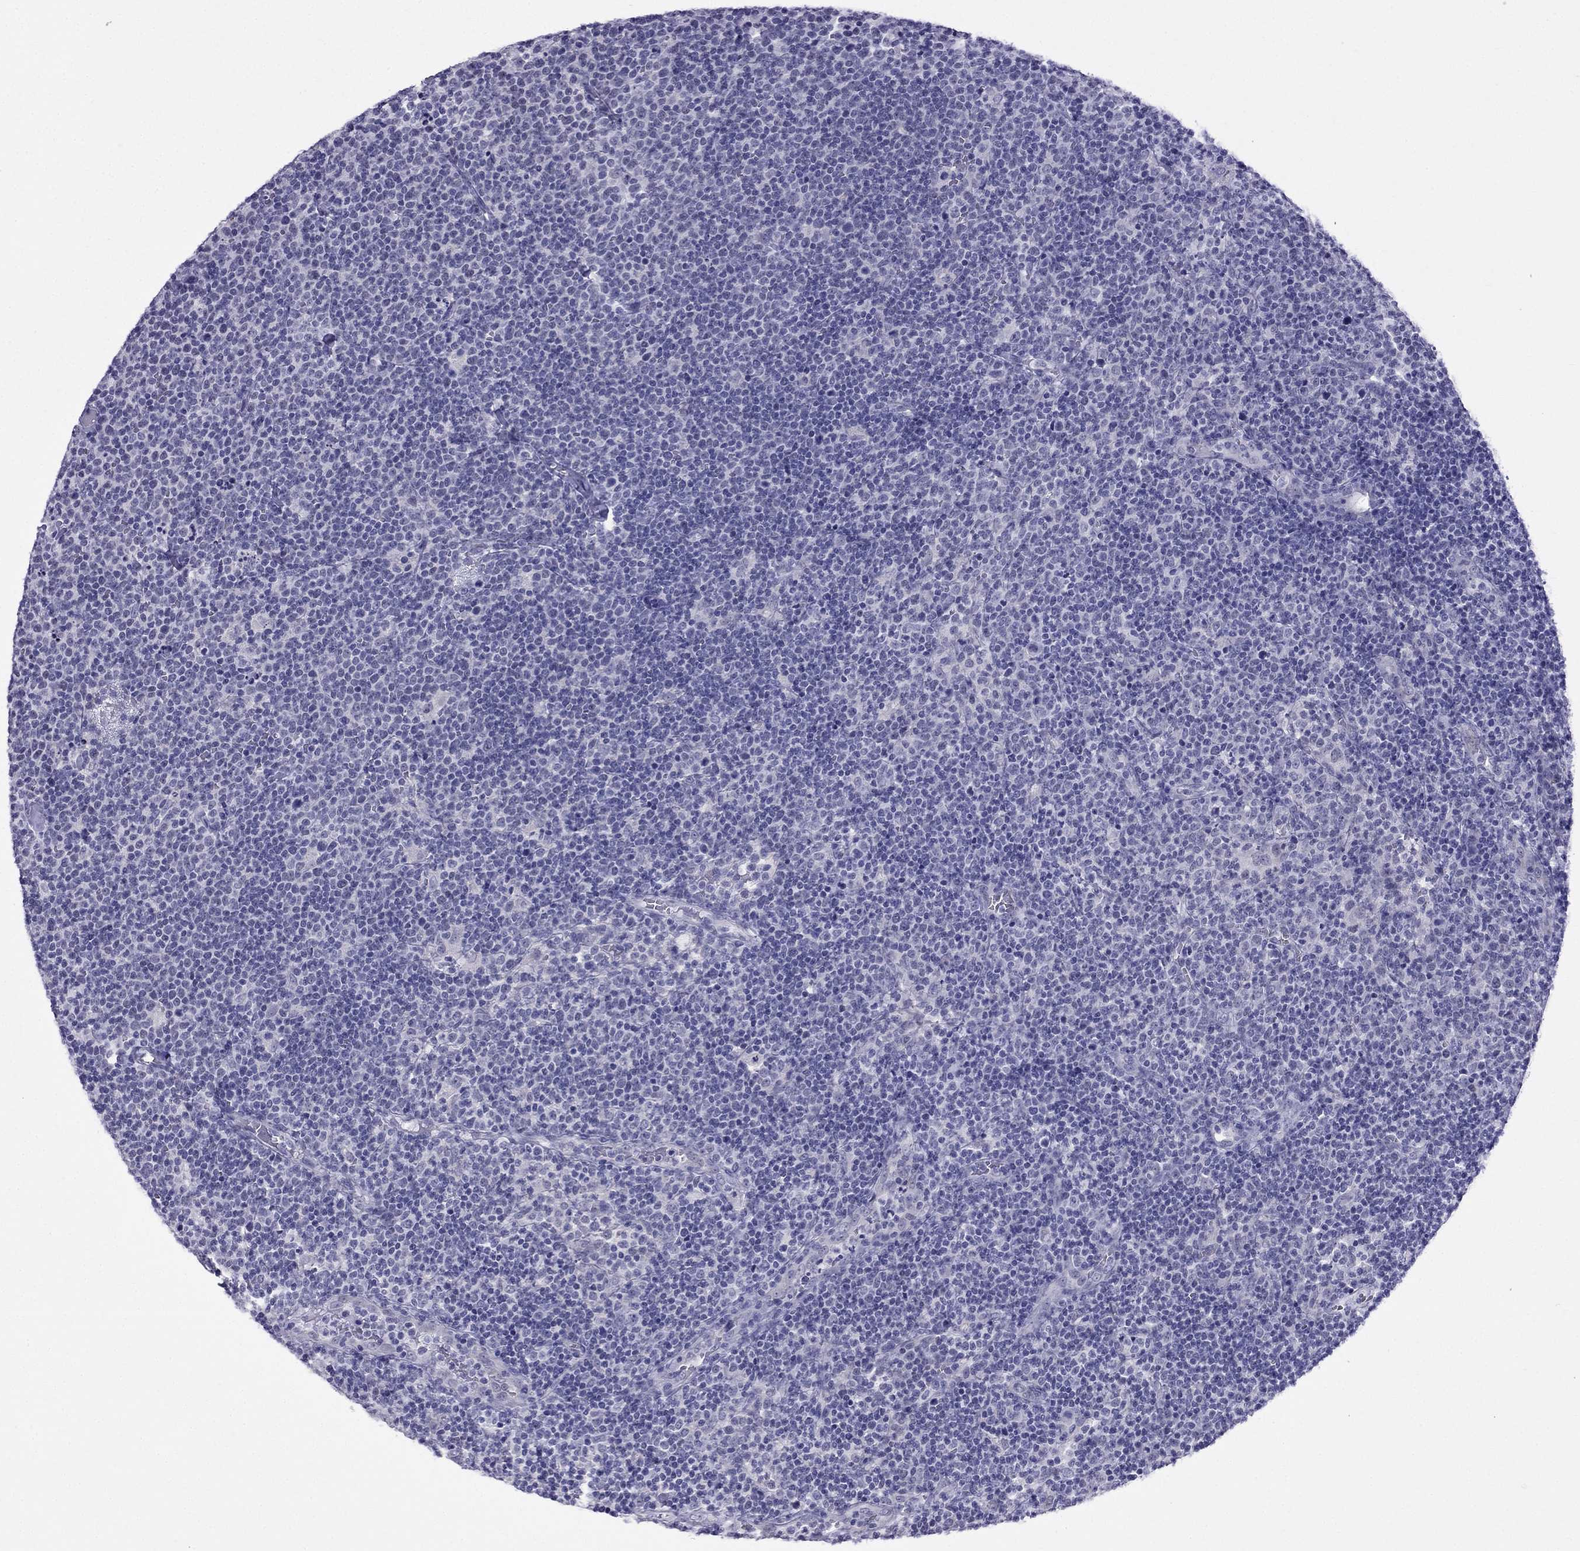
{"staining": {"intensity": "negative", "quantity": "none", "location": "none"}, "tissue": "lymphoma", "cell_type": "Tumor cells", "image_type": "cancer", "snomed": [{"axis": "morphology", "description": "Malignant lymphoma, non-Hodgkin's type, High grade"}, {"axis": "topography", "description": "Lymph node"}], "caption": "There is no significant expression in tumor cells of lymphoma.", "gene": "MGP", "patient": {"sex": "male", "age": 61}}